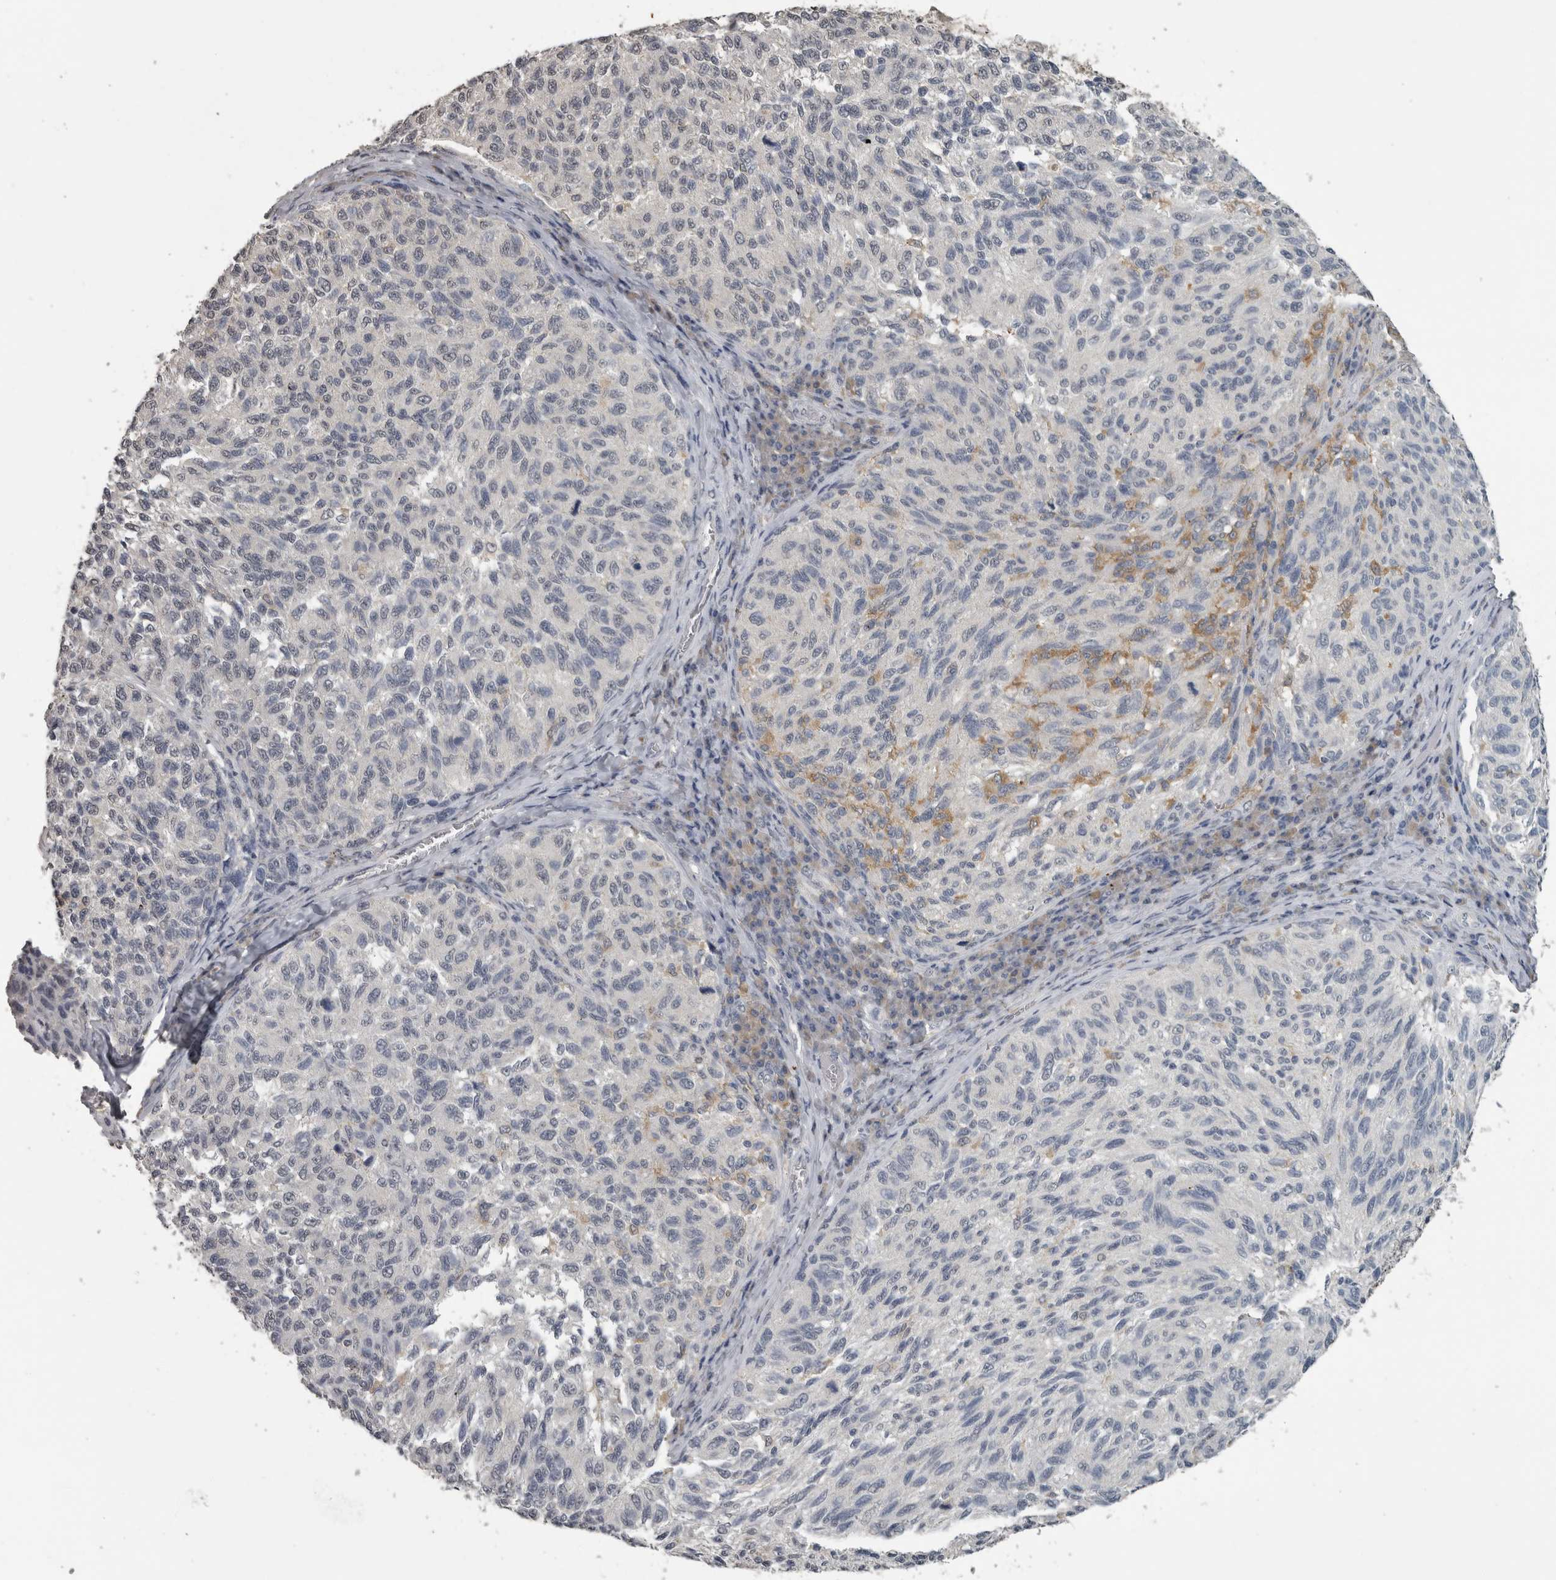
{"staining": {"intensity": "negative", "quantity": "none", "location": "none"}, "tissue": "melanoma", "cell_type": "Tumor cells", "image_type": "cancer", "snomed": [{"axis": "morphology", "description": "Malignant melanoma, NOS"}, {"axis": "topography", "description": "Skin"}], "caption": "Tumor cells show no significant protein staining in melanoma. (Stains: DAB IHC with hematoxylin counter stain, Microscopy: brightfield microscopy at high magnification).", "gene": "PIK3AP1", "patient": {"sex": "female", "age": 73}}